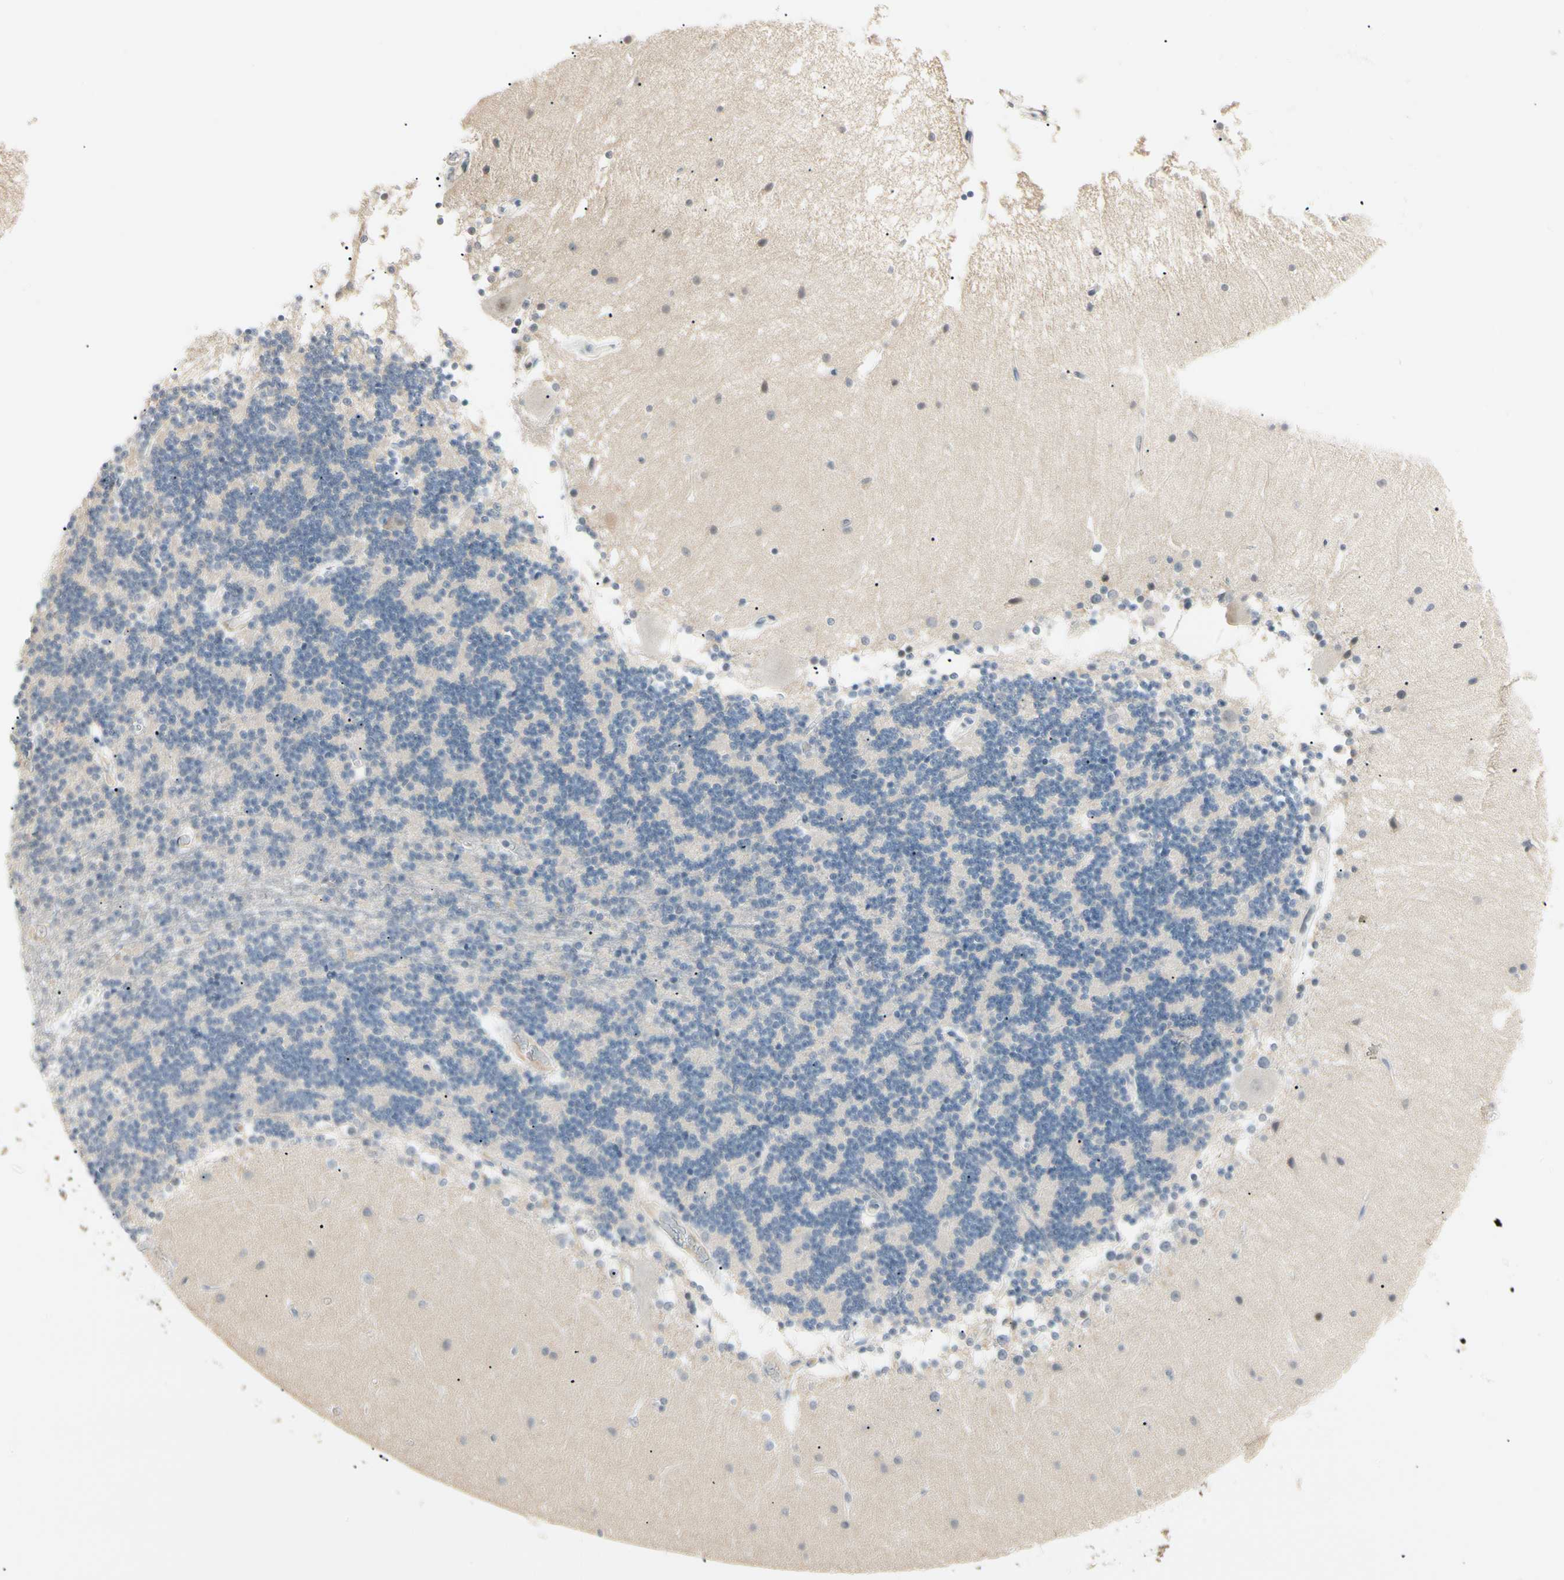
{"staining": {"intensity": "negative", "quantity": "none", "location": "none"}, "tissue": "cerebellum", "cell_type": "Cells in granular layer", "image_type": "normal", "snomed": [{"axis": "morphology", "description": "Normal tissue, NOS"}, {"axis": "topography", "description": "Cerebellum"}], "caption": "IHC photomicrograph of unremarkable cerebellum: human cerebellum stained with DAB (3,3'-diaminobenzidine) reveals no significant protein expression in cells in granular layer.", "gene": "ASPN", "patient": {"sex": "female", "age": 54}}